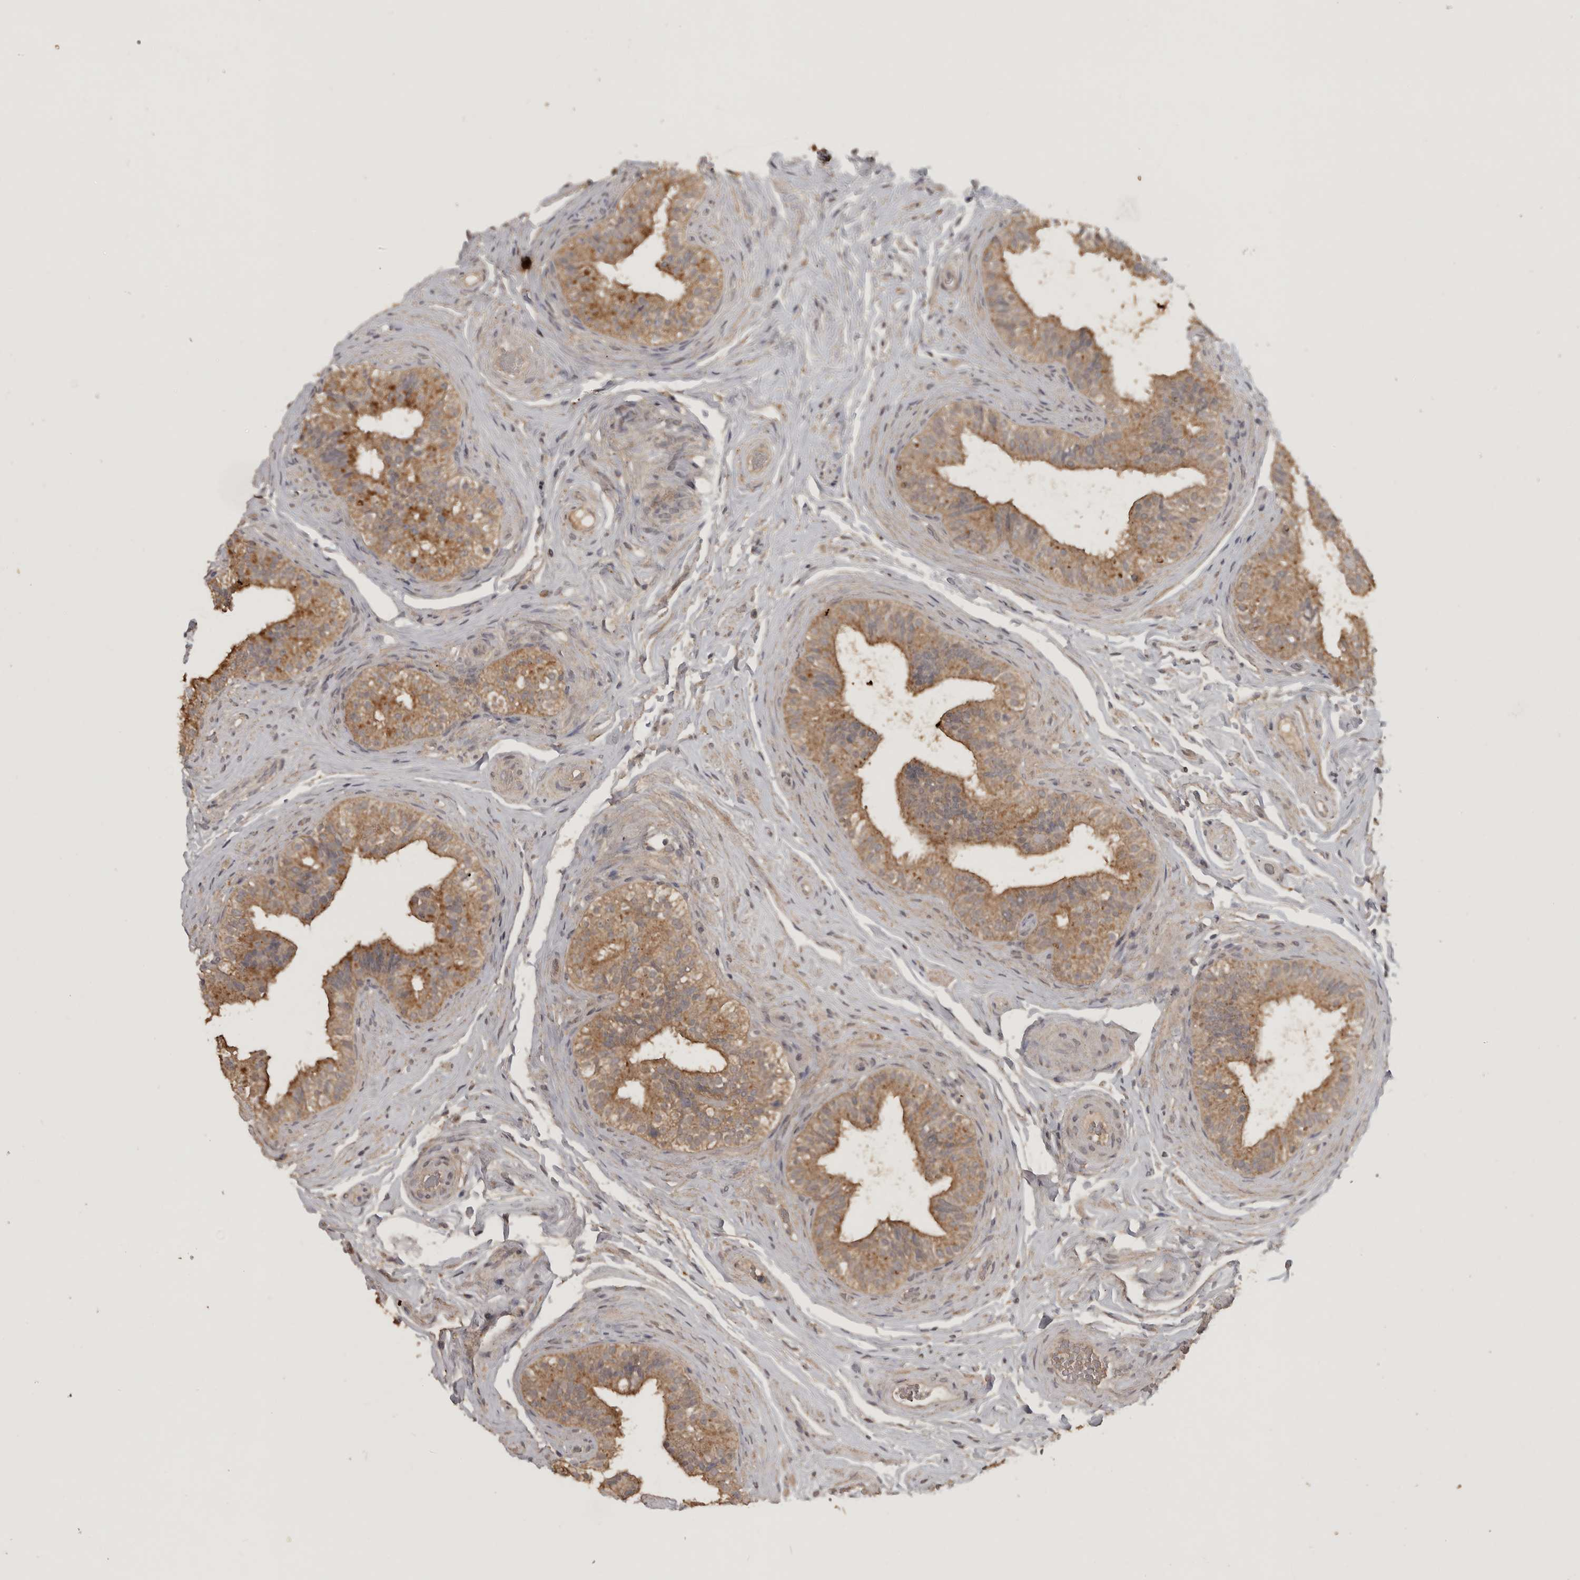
{"staining": {"intensity": "moderate", "quantity": ">75%", "location": "cytoplasmic/membranous"}, "tissue": "epididymis", "cell_type": "Glandular cells", "image_type": "normal", "snomed": [{"axis": "morphology", "description": "Normal tissue, NOS"}, {"axis": "topography", "description": "Epididymis"}], "caption": "A brown stain labels moderate cytoplasmic/membranous staining of a protein in glandular cells of unremarkable epididymis. The protein of interest is shown in brown color, while the nuclei are stained blue.", "gene": "ADAMTS4", "patient": {"sex": "male", "age": 49}}